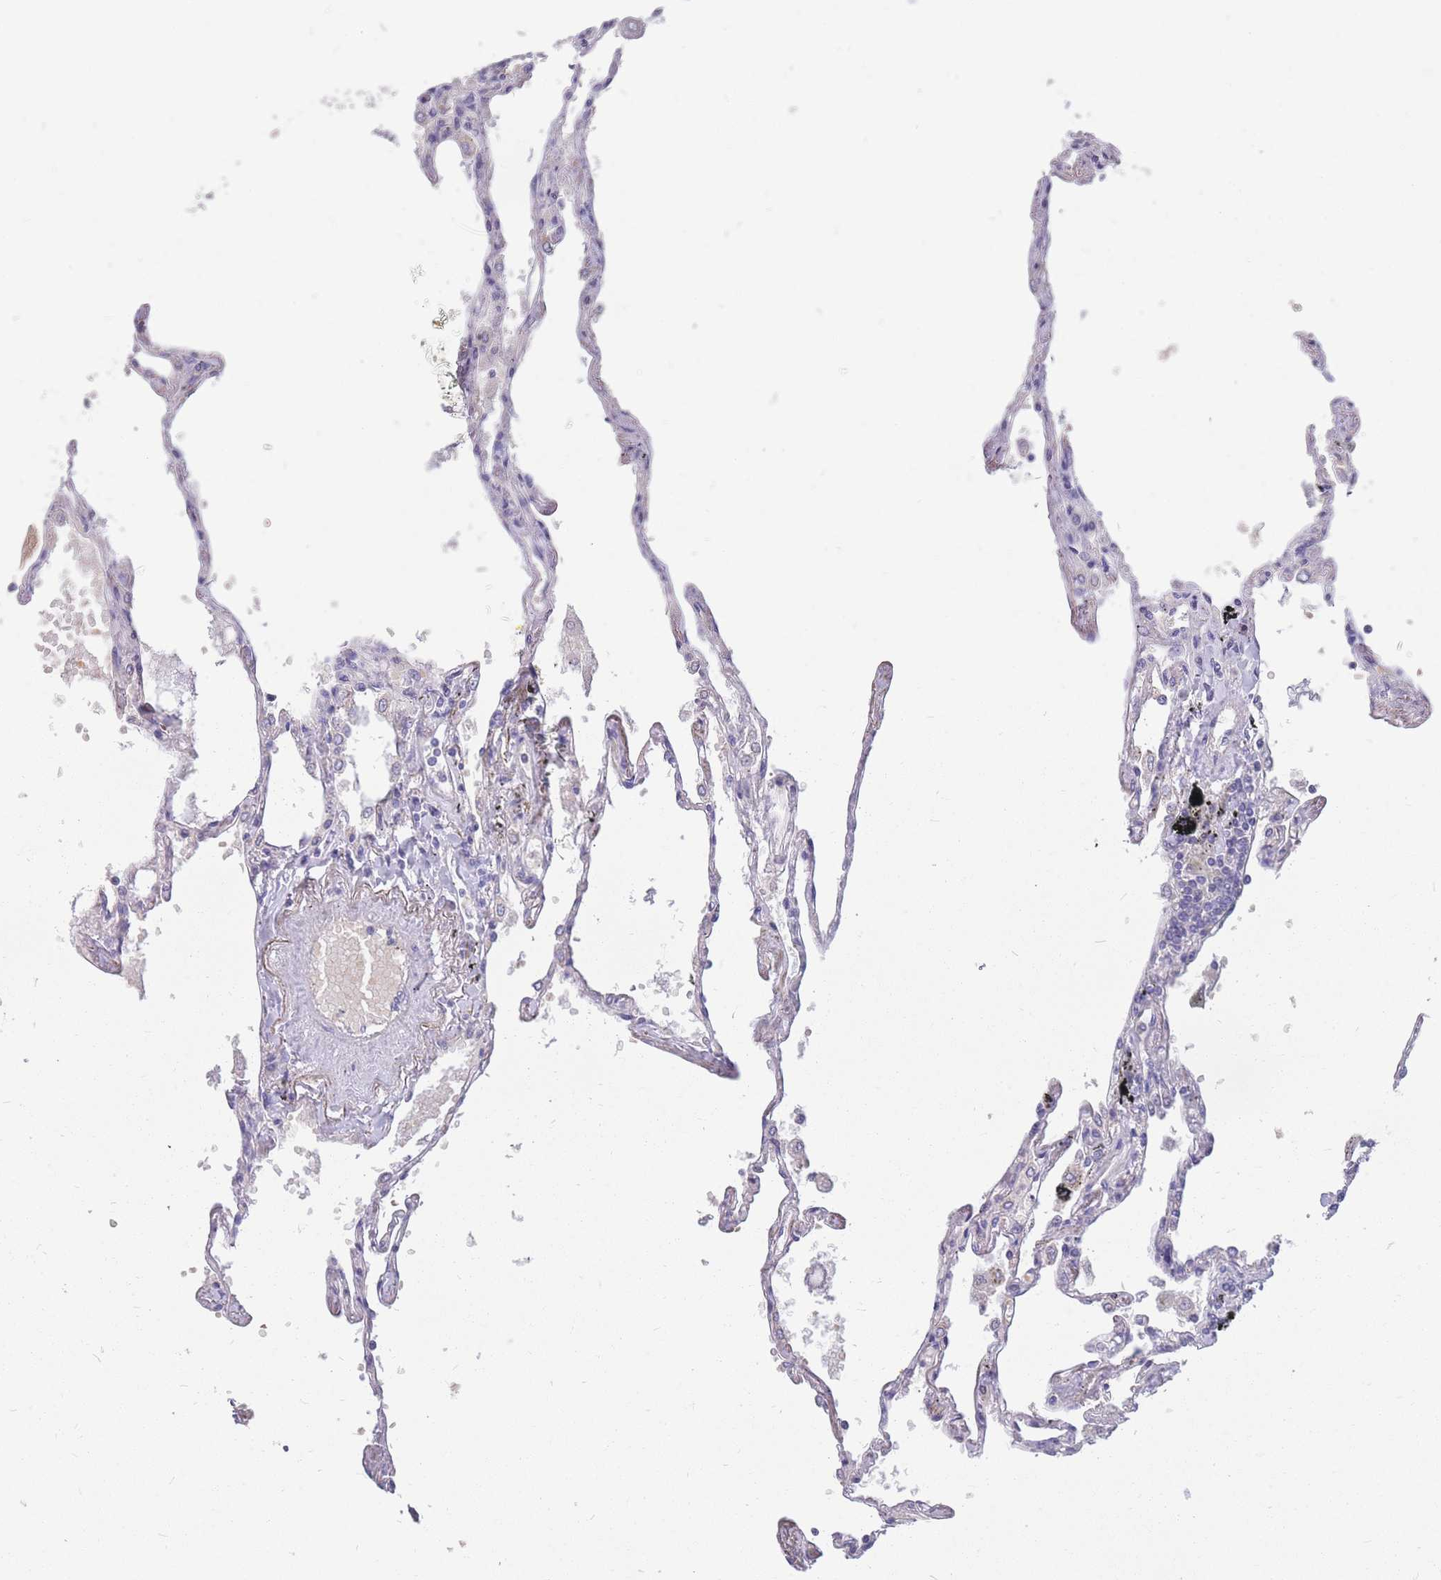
{"staining": {"intensity": "negative", "quantity": "none", "location": "none"}, "tissue": "lung", "cell_type": "Alveolar cells", "image_type": "normal", "snomed": [{"axis": "morphology", "description": "Normal tissue, NOS"}, {"axis": "topography", "description": "Lung"}], "caption": "The image shows no significant staining in alveolar cells of lung.", "gene": "MRPS9", "patient": {"sex": "female", "age": 67}}